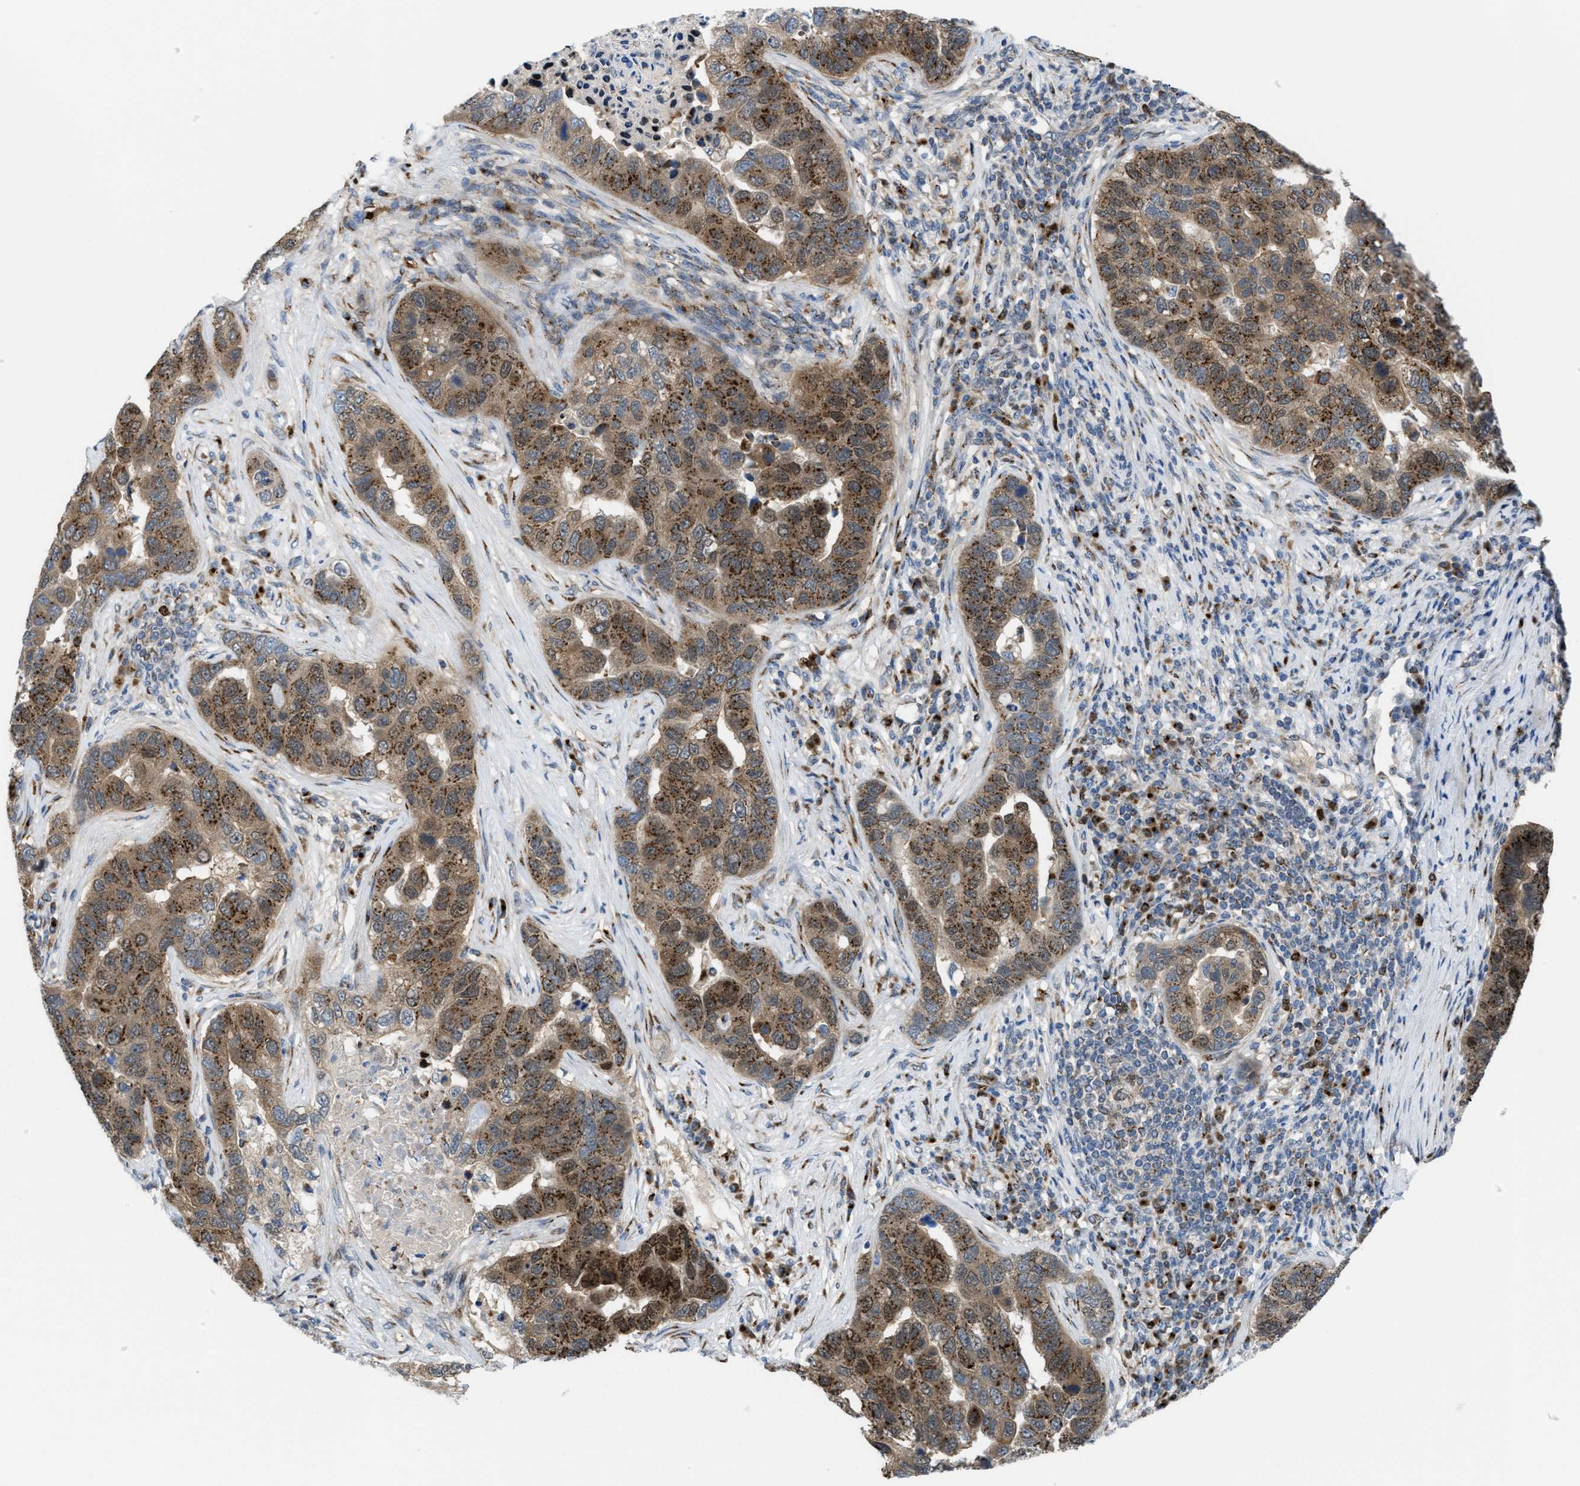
{"staining": {"intensity": "moderate", "quantity": ">75%", "location": "cytoplasmic/membranous"}, "tissue": "pancreatic cancer", "cell_type": "Tumor cells", "image_type": "cancer", "snomed": [{"axis": "morphology", "description": "Adenocarcinoma, NOS"}, {"axis": "topography", "description": "Pancreas"}], "caption": "Moderate cytoplasmic/membranous positivity is present in about >75% of tumor cells in pancreatic cancer. (Stains: DAB (3,3'-diaminobenzidine) in brown, nuclei in blue, Microscopy: brightfield microscopy at high magnification).", "gene": "SLC38A10", "patient": {"sex": "female", "age": 61}}